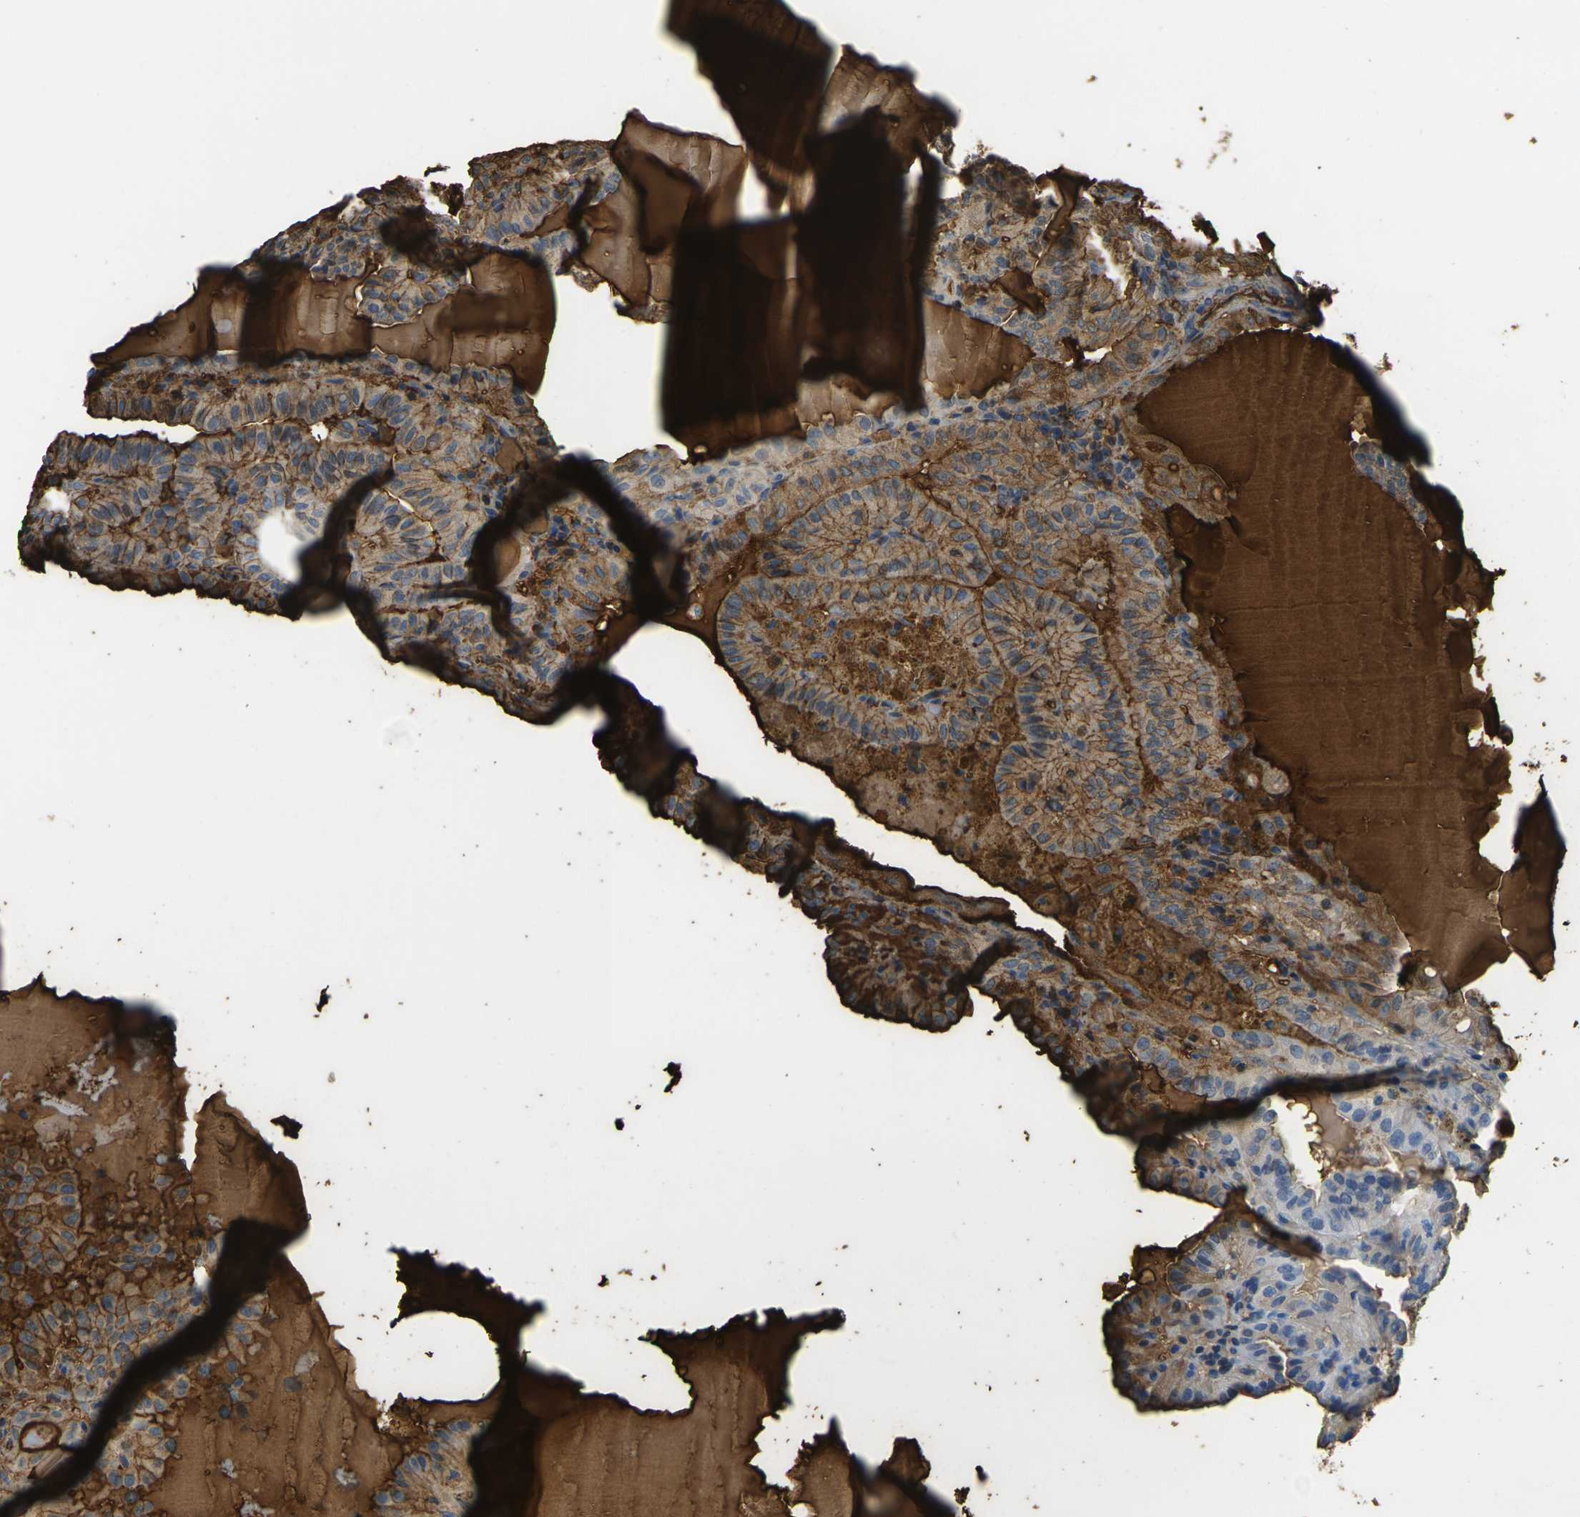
{"staining": {"intensity": "moderate", "quantity": ">75%", "location": "cytoplasmic/membranous"}, "tissue": "thyroid cancer", "cell_type": "Tumor cells", "image_type": "cancer", "snomed": [{"axis": "morphology", "description": "Papillary adenocarcinoma, NOS"}, {"axis": "topography", "description": "Thyroid gland"}], "caption": "A medium amount of moderate cytoplasmic/membranous expression is identified in about >75% of tumor cells in thyroid cancer tissue.", "gene": "PLCD1", "patient": {"sex": "male", "age": 77}}